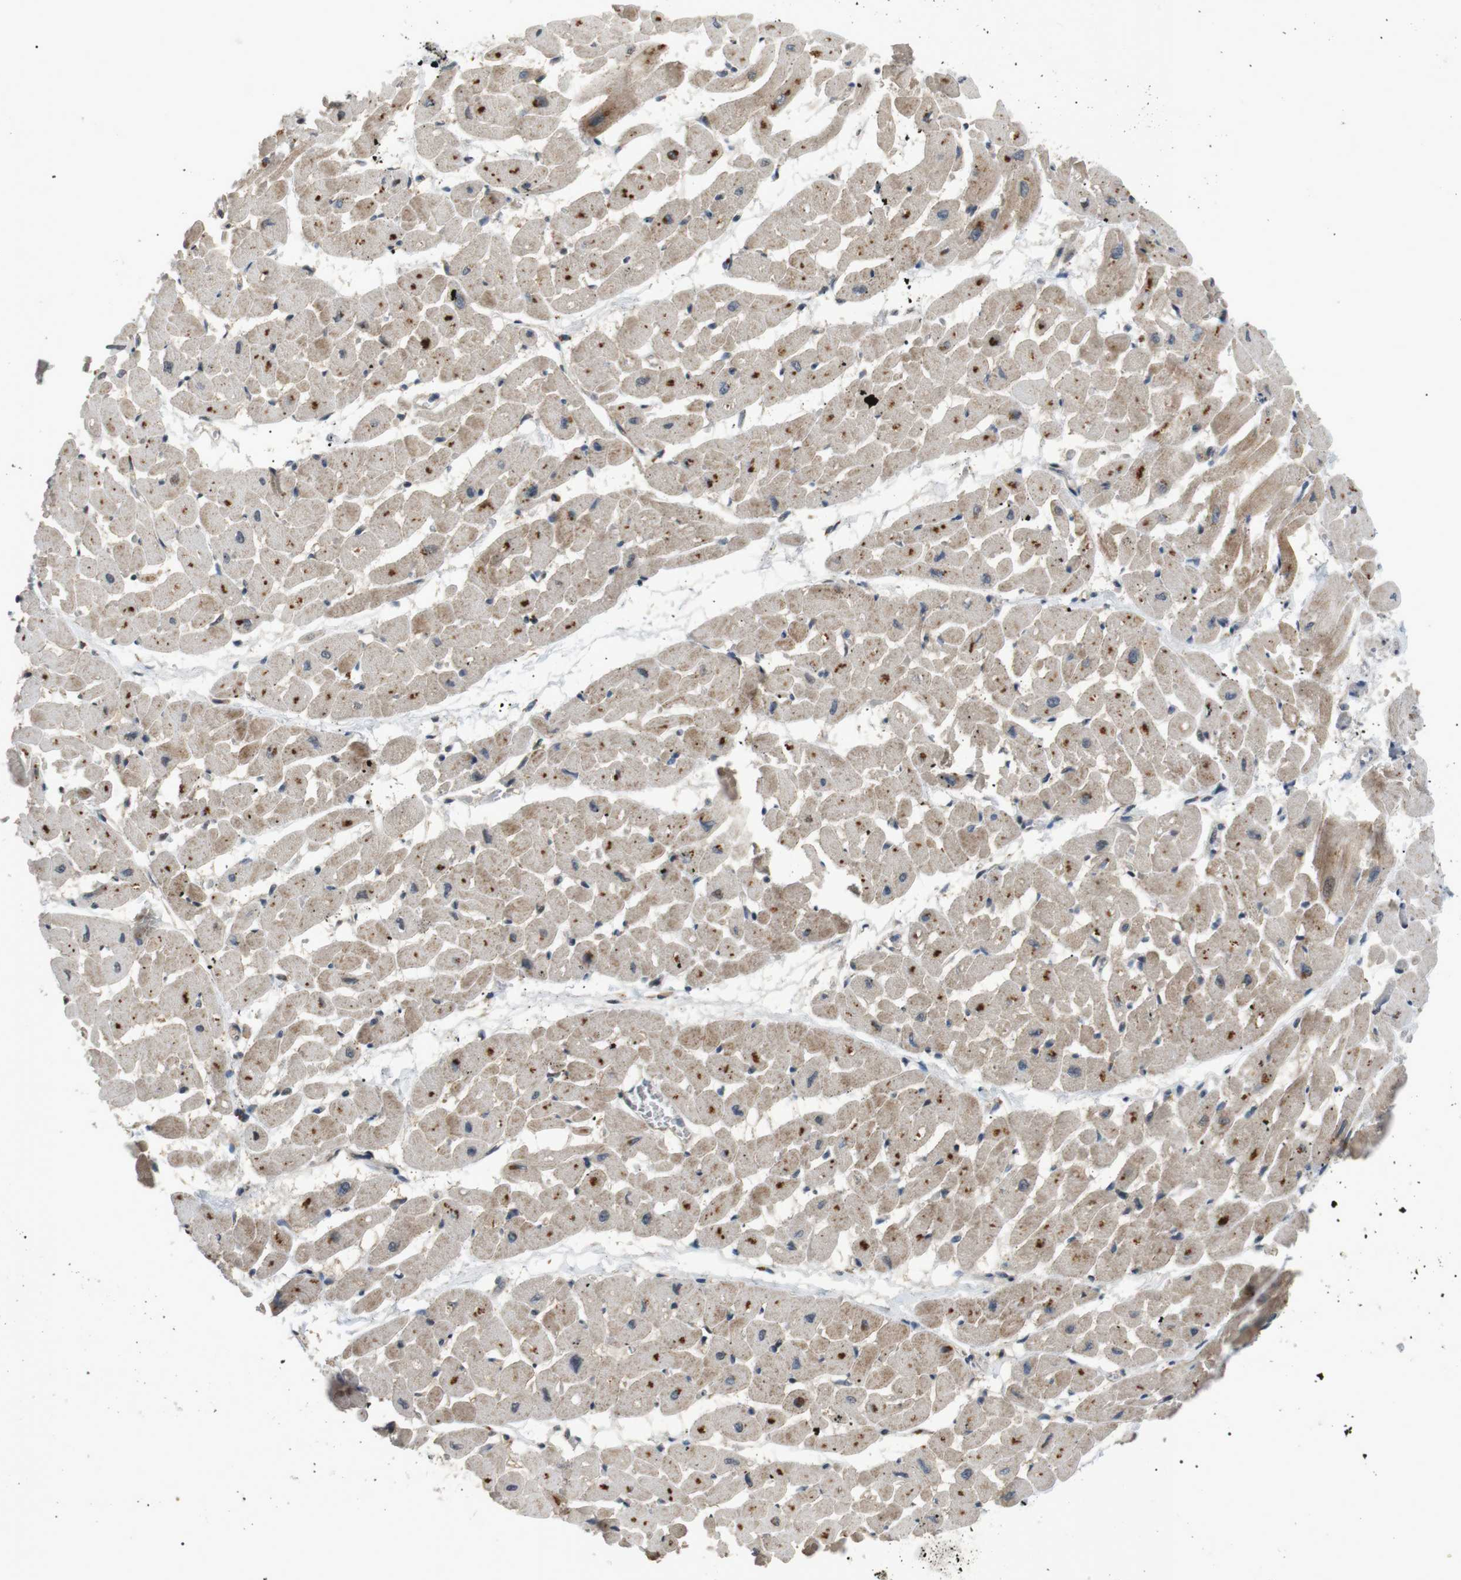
{"staining": {"intensity": "moderate", "quantity": "25%-75%", "location": "cytoplasmic/membranous"}, "tissue": "heart muscle", "cell_type": "Cardiomyocytes", "image_type": "normal", "snomed": [{"axis": "morphology", "description": "Normal tissue, NOS"}, {"axis": "topography", "description": "Heart"}], "caption": "Protein staining reveals moderate cytoplasmic/membranous expression in about 25%-75% of cardiomyocytes in unremarkable heart muscle. (DAB = brown stain, brightfield microscopy at high magnification).", "gene": "HSPA13", "patient": {"sex": "male", "age": 45}}